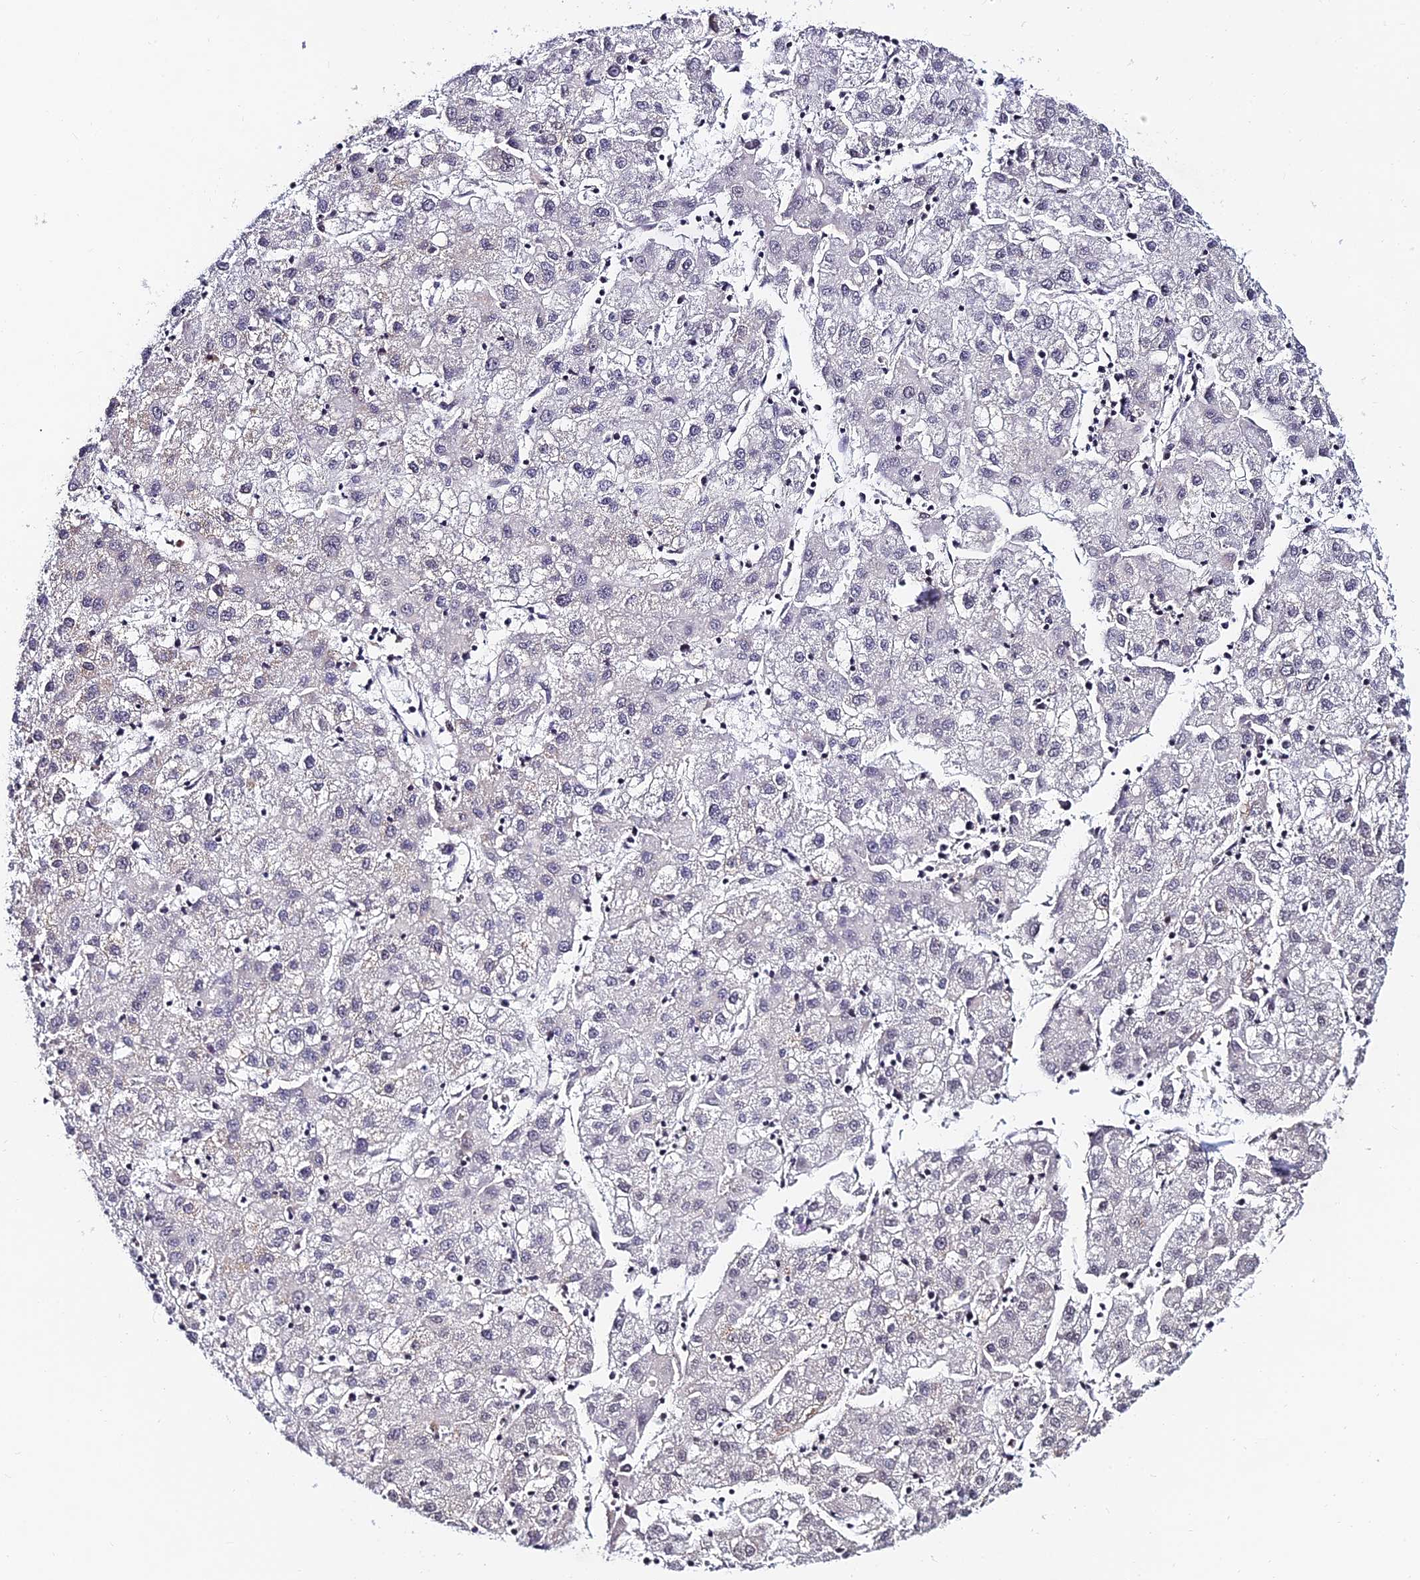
{"staining": {"intensity": "negative", "quantity": "none", "location": "none"}, "tissue": "liver cancer", "cell_type": "Tumor cells", "image_type": "cancer", "snomed": [{"axis": "morphology", "description": "Carcinoma, Hepatocellular, NOS"}, {"axis": "topography", "description": "Liver"}], "caption": "DAB immunohistochemical staining of human liver cancer (hepatocellular carcinoma) demonstrates no significant staining in tumor cells.", "gene": "CDNF", "patient": {"sex": "male", "age": 72}}